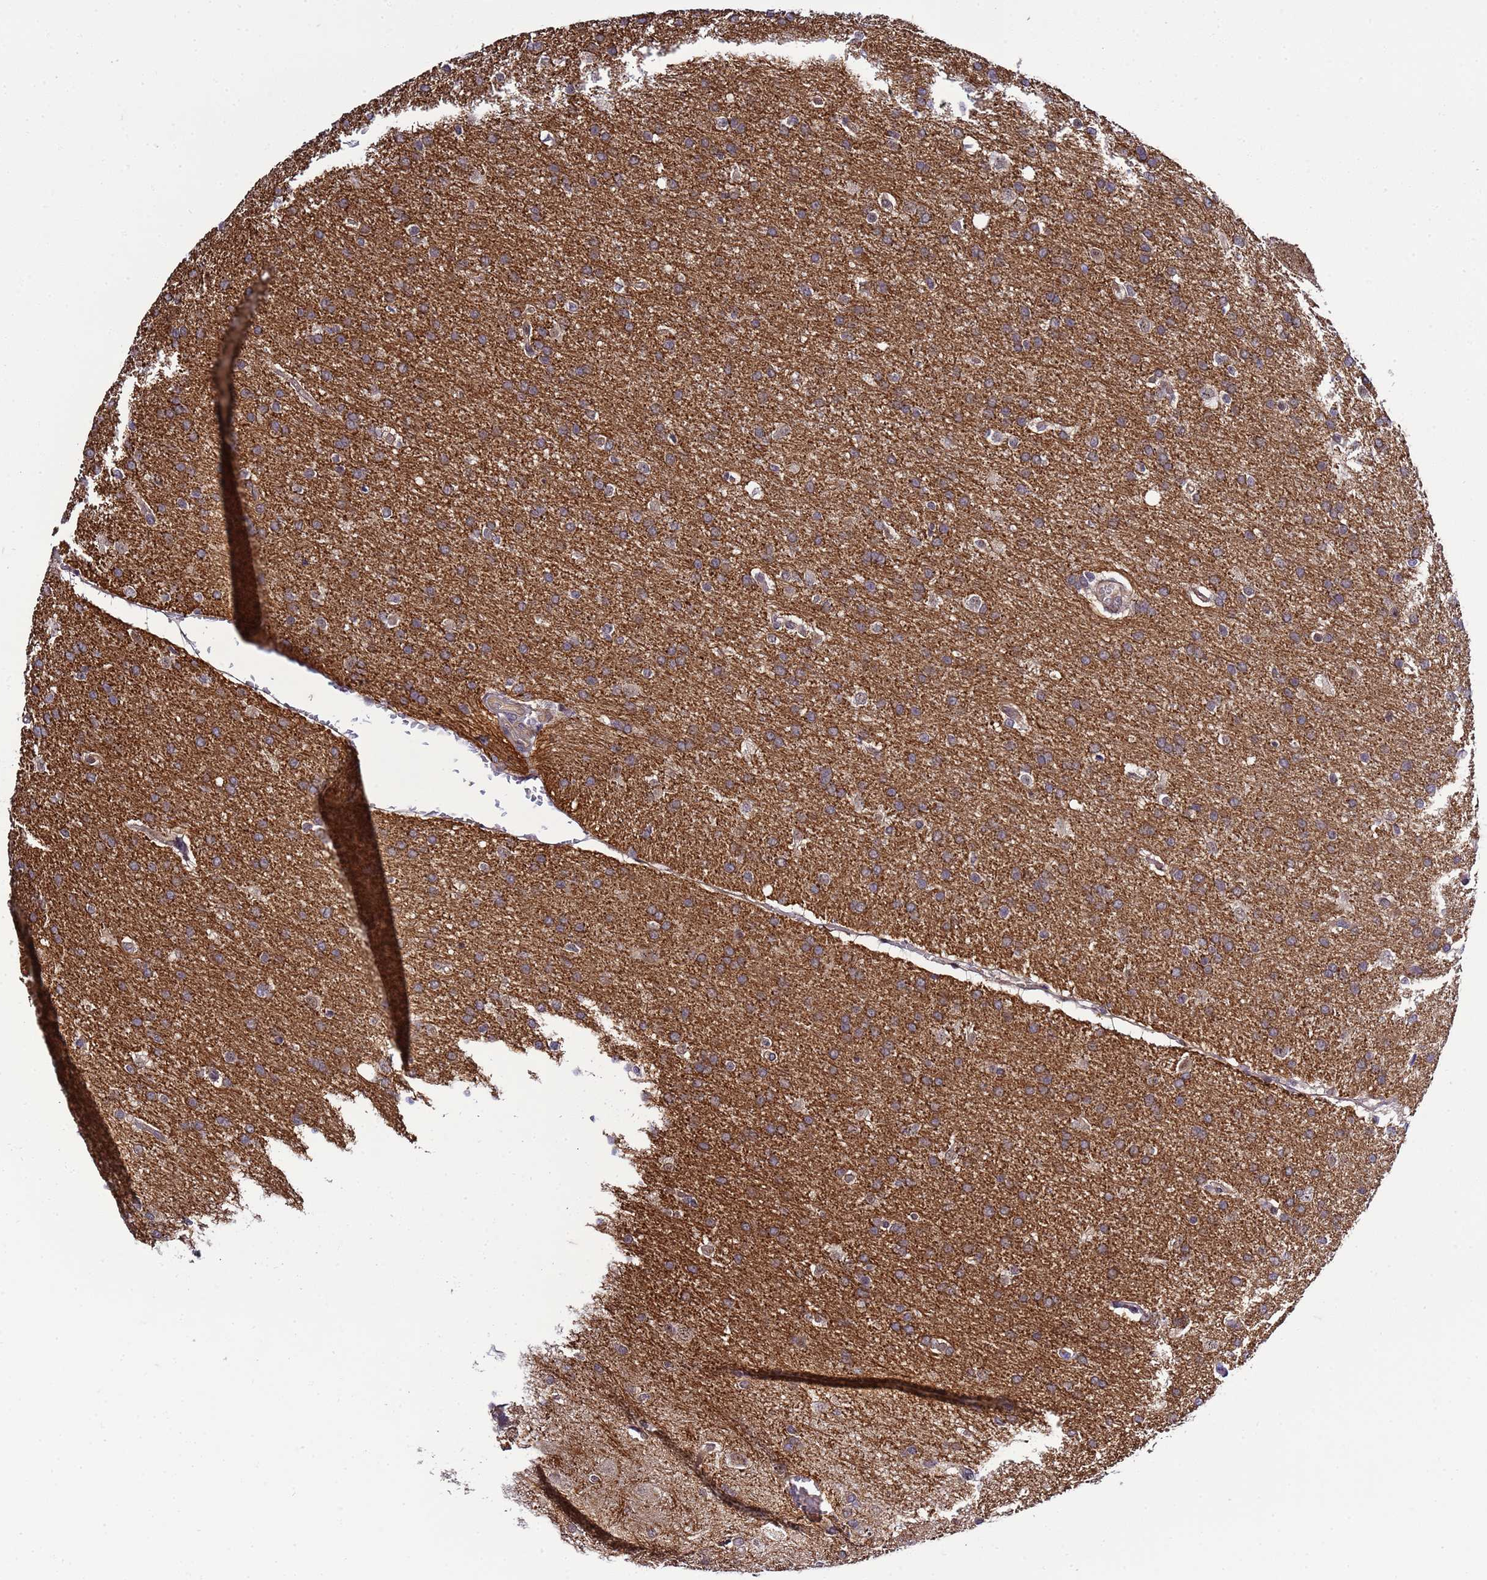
{"staining": {"intensity": "moderate", "quantity": "25%-75%", "location": "cytoplasmic/membranous"}, "tissue": "glioma", "cell_type": "Tumor cells", "image_type": "cancer", "snomed": [{"axis": "morphology", "description": "Glioma, malignant, High grade"}, {"axis": "topography", "description": "Brain"}], "caption": "Immunohistochemistry histopathology image of human malignant glioma (high-grade) stained for a protein (brown), which displays medium levels of moderate cytoplasmic/membranous staining in approximately 25%-75% of tumor cells.", "gene": "GEN1", "patient": {"sex": "male", "age": 72}}